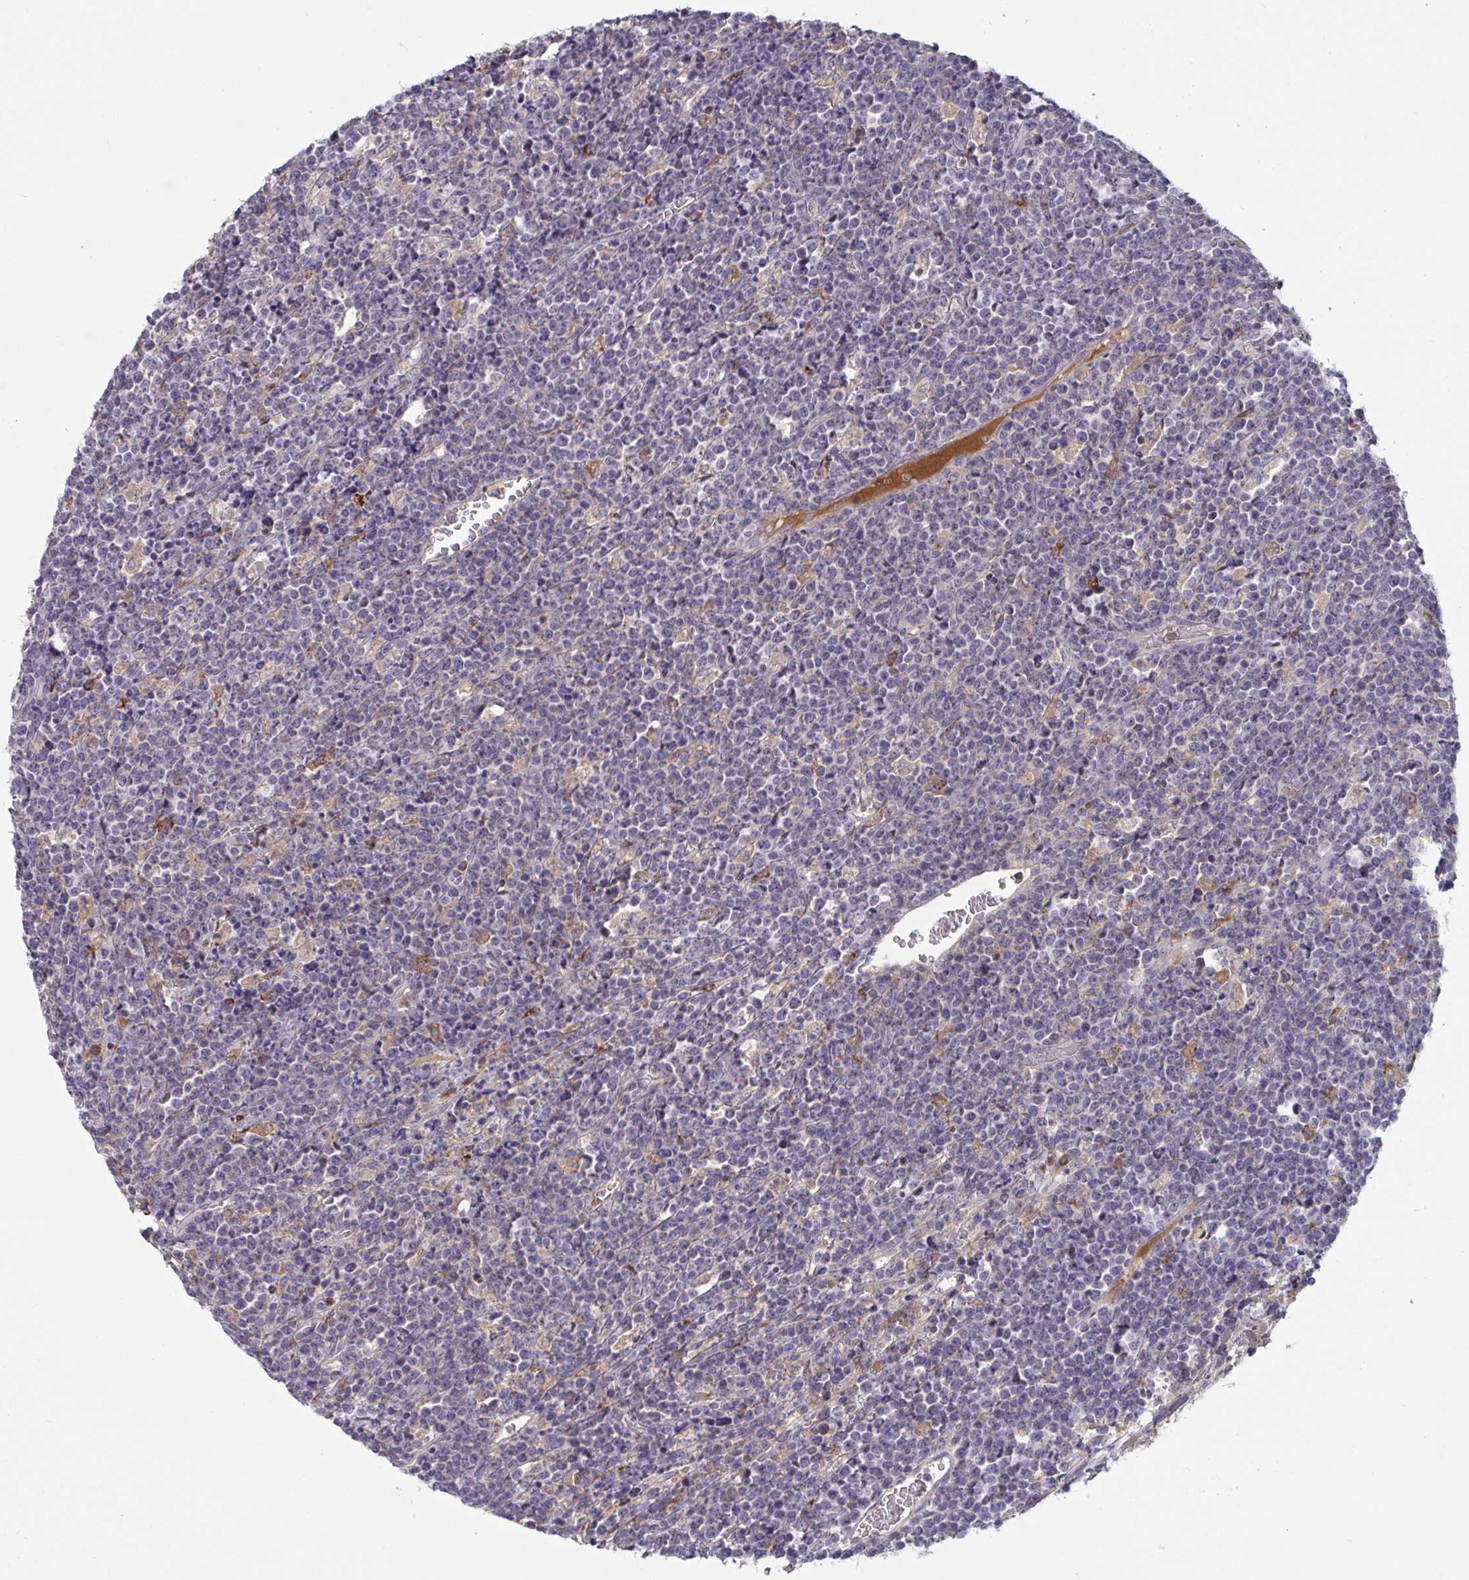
{"staining": {"intensity": "negative", "quantity": "none", "location": "none"}, "tissue": "lymphoma", "cell_type": "Tumor cells", "image_type": "cancer", "snomed": [{"axis": "morphology", "description": "Malignant lymphoma, non-Hodgkin's type, High grade"}, {"axis": "topography", "description": "Ovary"}], "caption": "Tumor cells are negative for brown protein staining in high-grade malignant lymphoma, non-Hodgkin's type.", "gene": "HGFAC", "patient": {"sex": "female", "age": 56}}